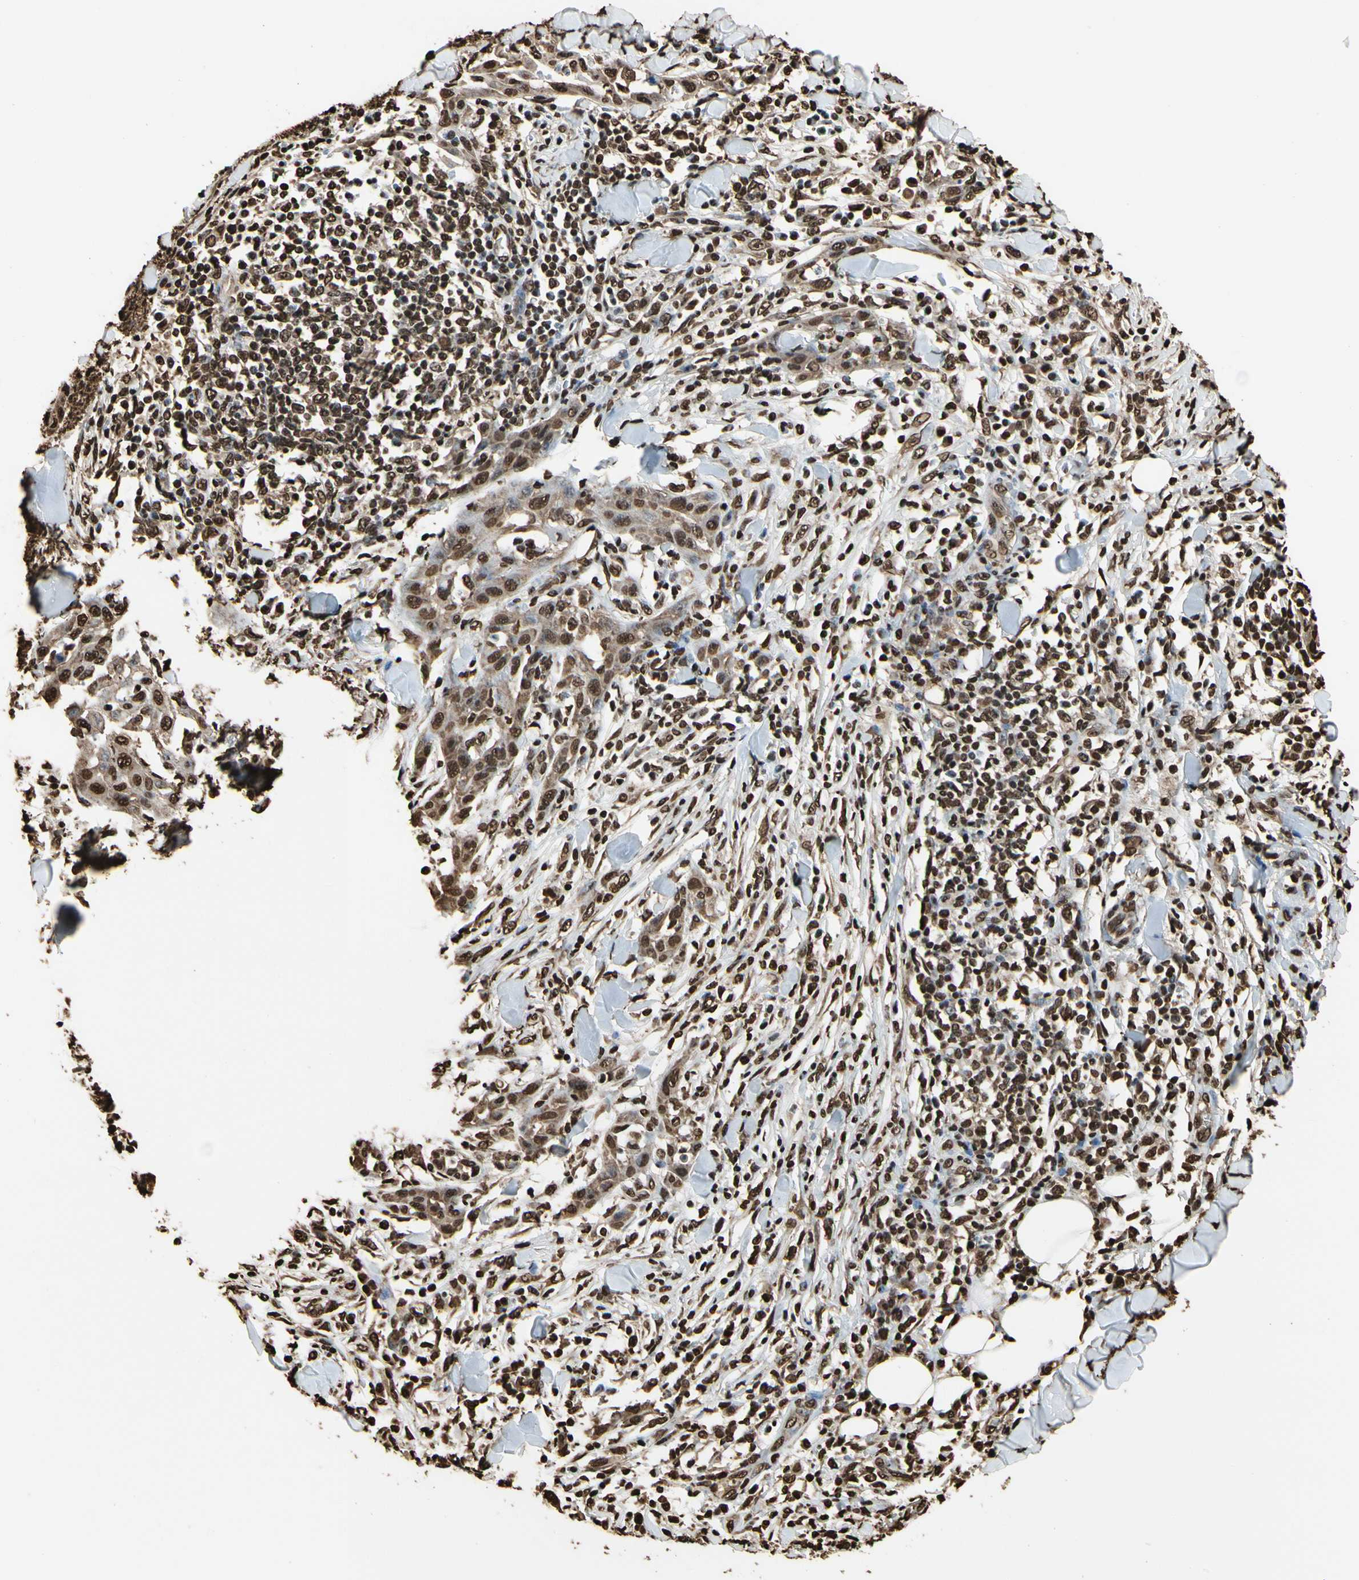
{"staining": {"intensity": "strong", "quantity": ">75%", "location": "cytoplasmic/membranous,nuclear"}, "tissue": "skin cancer", "cell_type": "Tumor cells", "image_type": "cancer", "snomed": [{"axis": "morphology", "description": "Squamous cell carcinoma, NOS"}, {"axis": "topography", "description": "Skin"}], "caption": "Immunohistochemical staining of skin squamous cell carcinoma shows strong cytoplasmic/membranous and nuclear protein expression in about >75% of tumor cells.", "gene": "HNRNPK", "patient": {"sex": "male", "age": 24}}